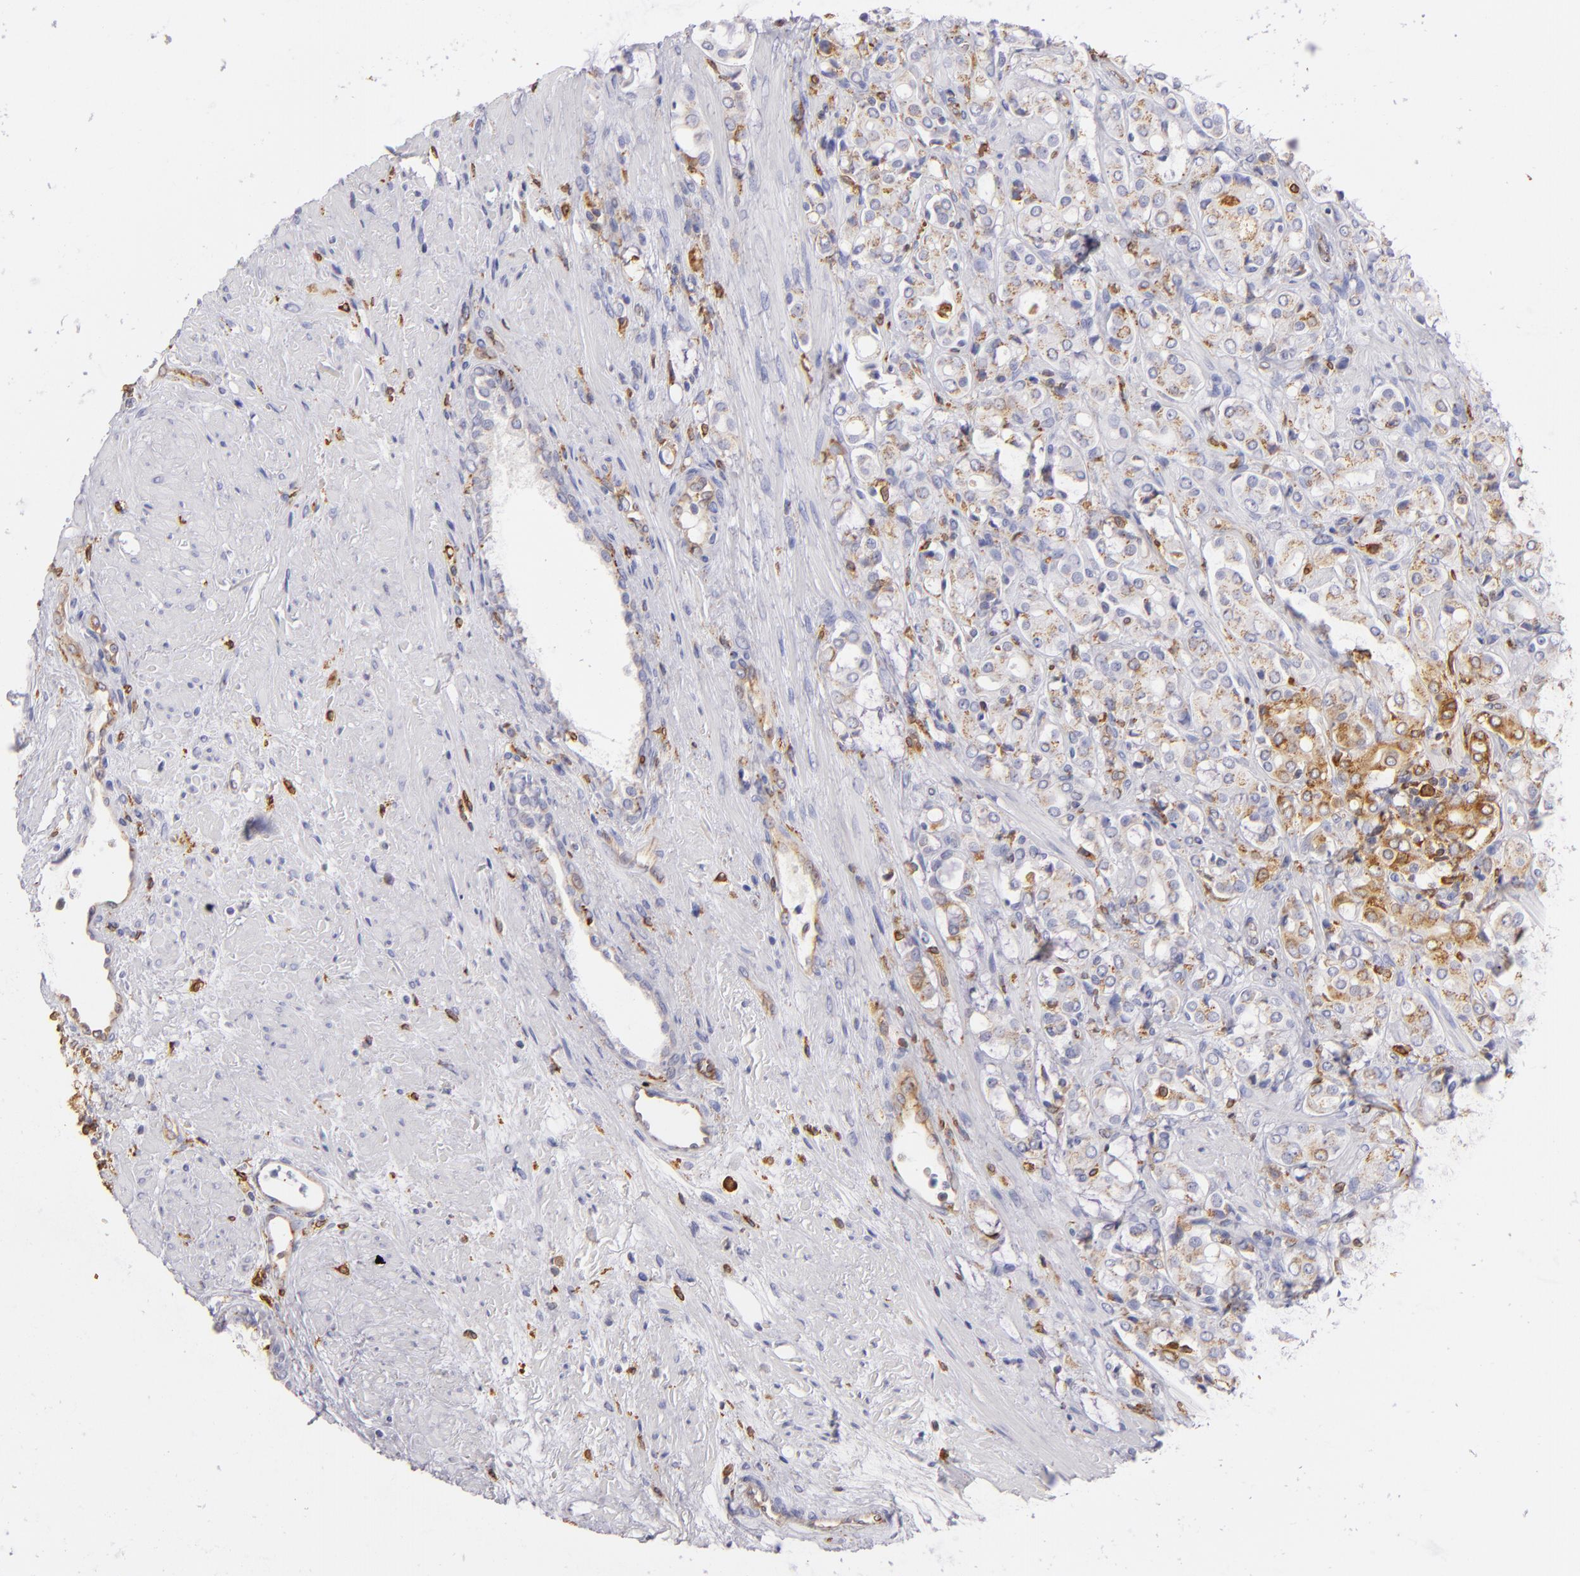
{"staining": {"intensity": "weak", "quantity": "25%-75%", "location": "cytoplasmic/membranous"}, "tissue": "prostate cancer", "cell_type": "Tumor cells", "image_type": "cancer", "snomed": [{"axis": "morphology", "description": "Adenocarcinoma, High grade"}, {"axis": "topography", "description": "Prostate"}], "caption": "Protein expression by IHC displays weak cytoplasmic/membranous expression in approximately 25%-75% of tumor cells in prostate cancer (high-grade adenocarcinoma).", "gene": "CD74", "patient": {"sex": "male", "age": 72}}